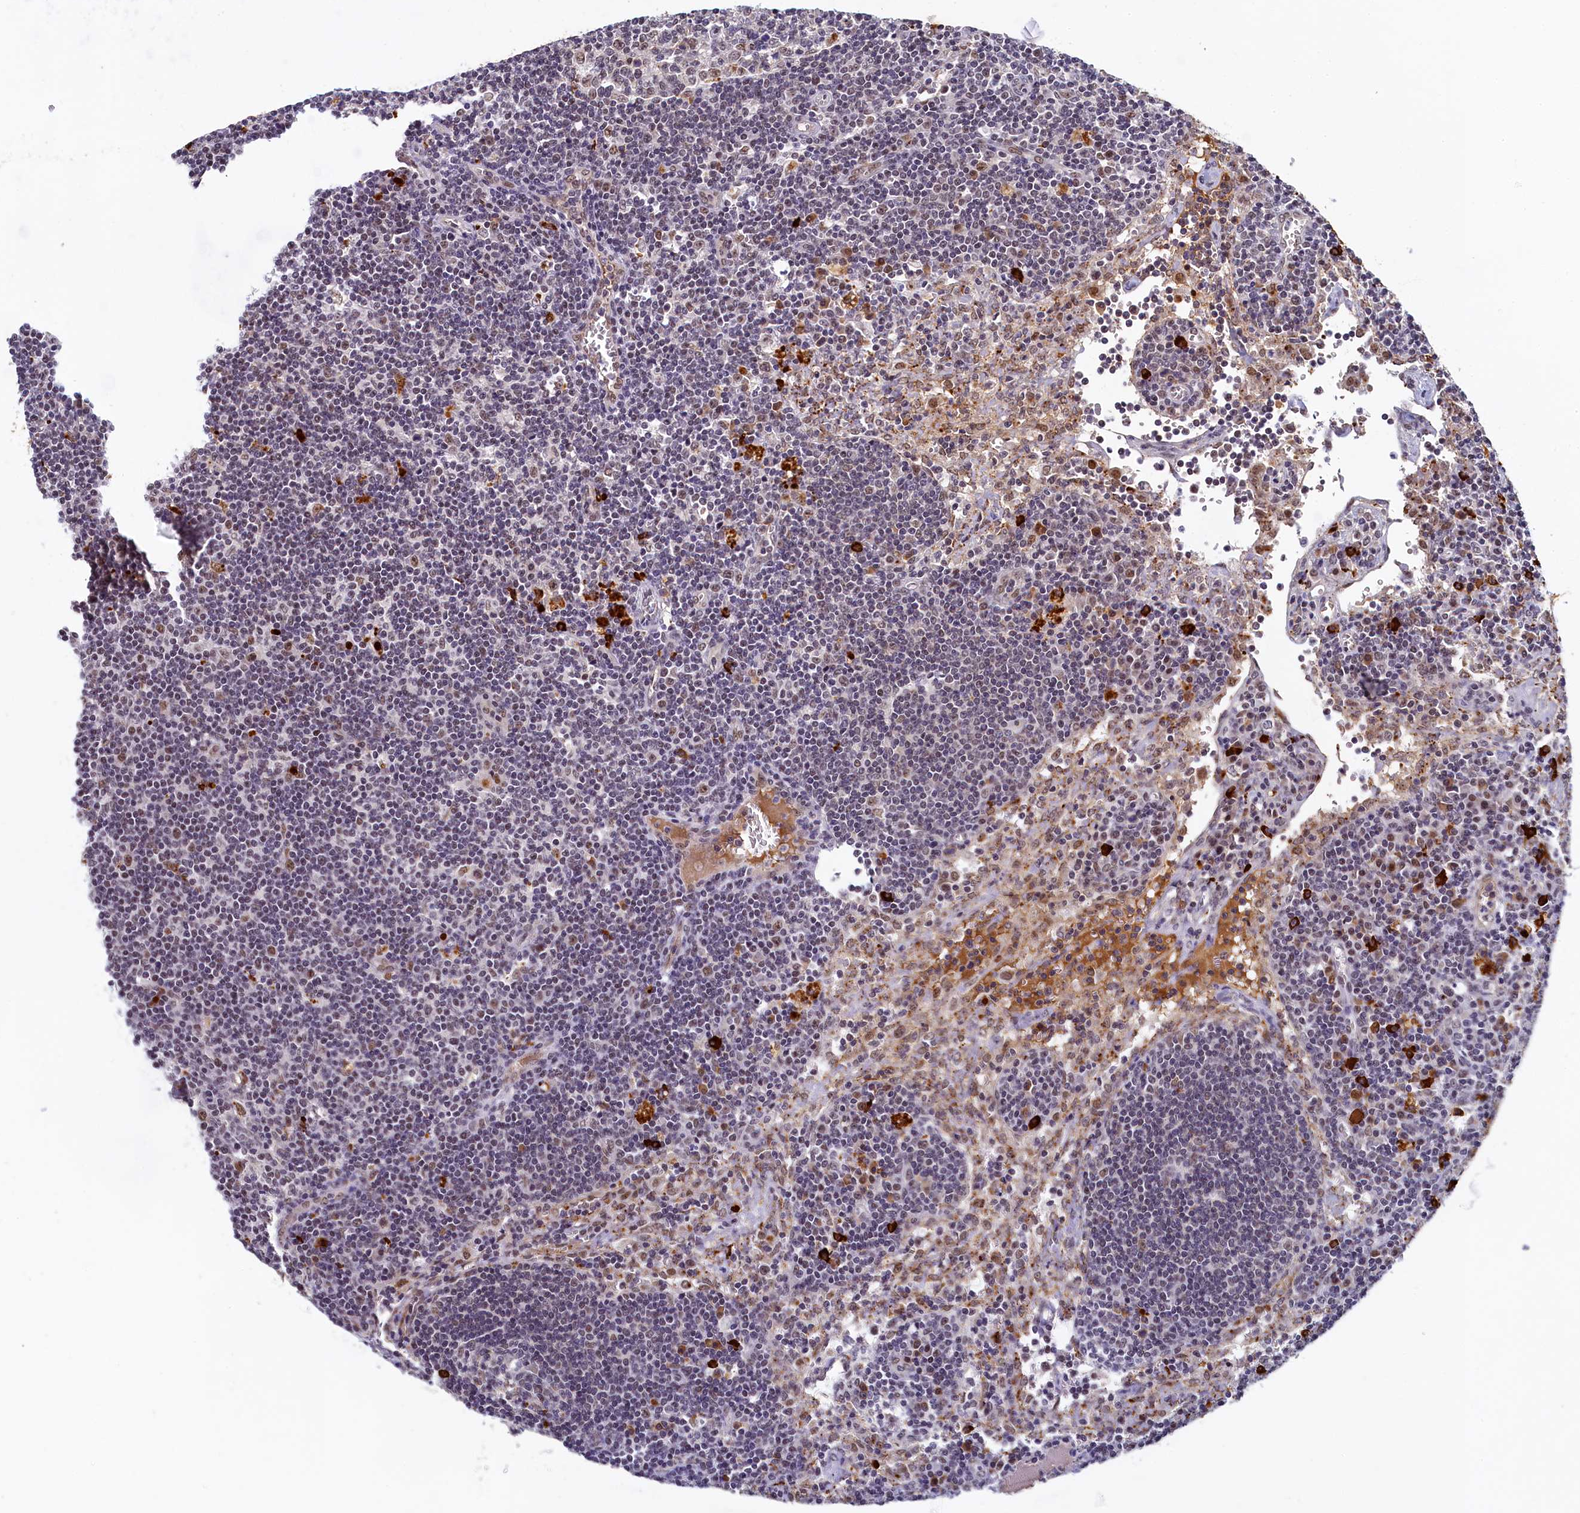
{"staining": {"intensity": "negative", "quantity": "none", "location": "none"}, "tissue": "lymph node", "cell_type": "Germinal center cells", "image_type": "normal", "snomed": [{"axis": "morphology", "description": "Normal tissue, NOS"}, {"axis": "topography", "description": "Lymph node"}], "caption": "Protein analysis of normal lymph node demonstrates no significant staining in germinal center cells. The staining is performed using DAB brown chromogen with nuclei counter-stained in using hematoxylin.", "gene": "INTS14", "patient": {"sex": "male", "age": 58}}